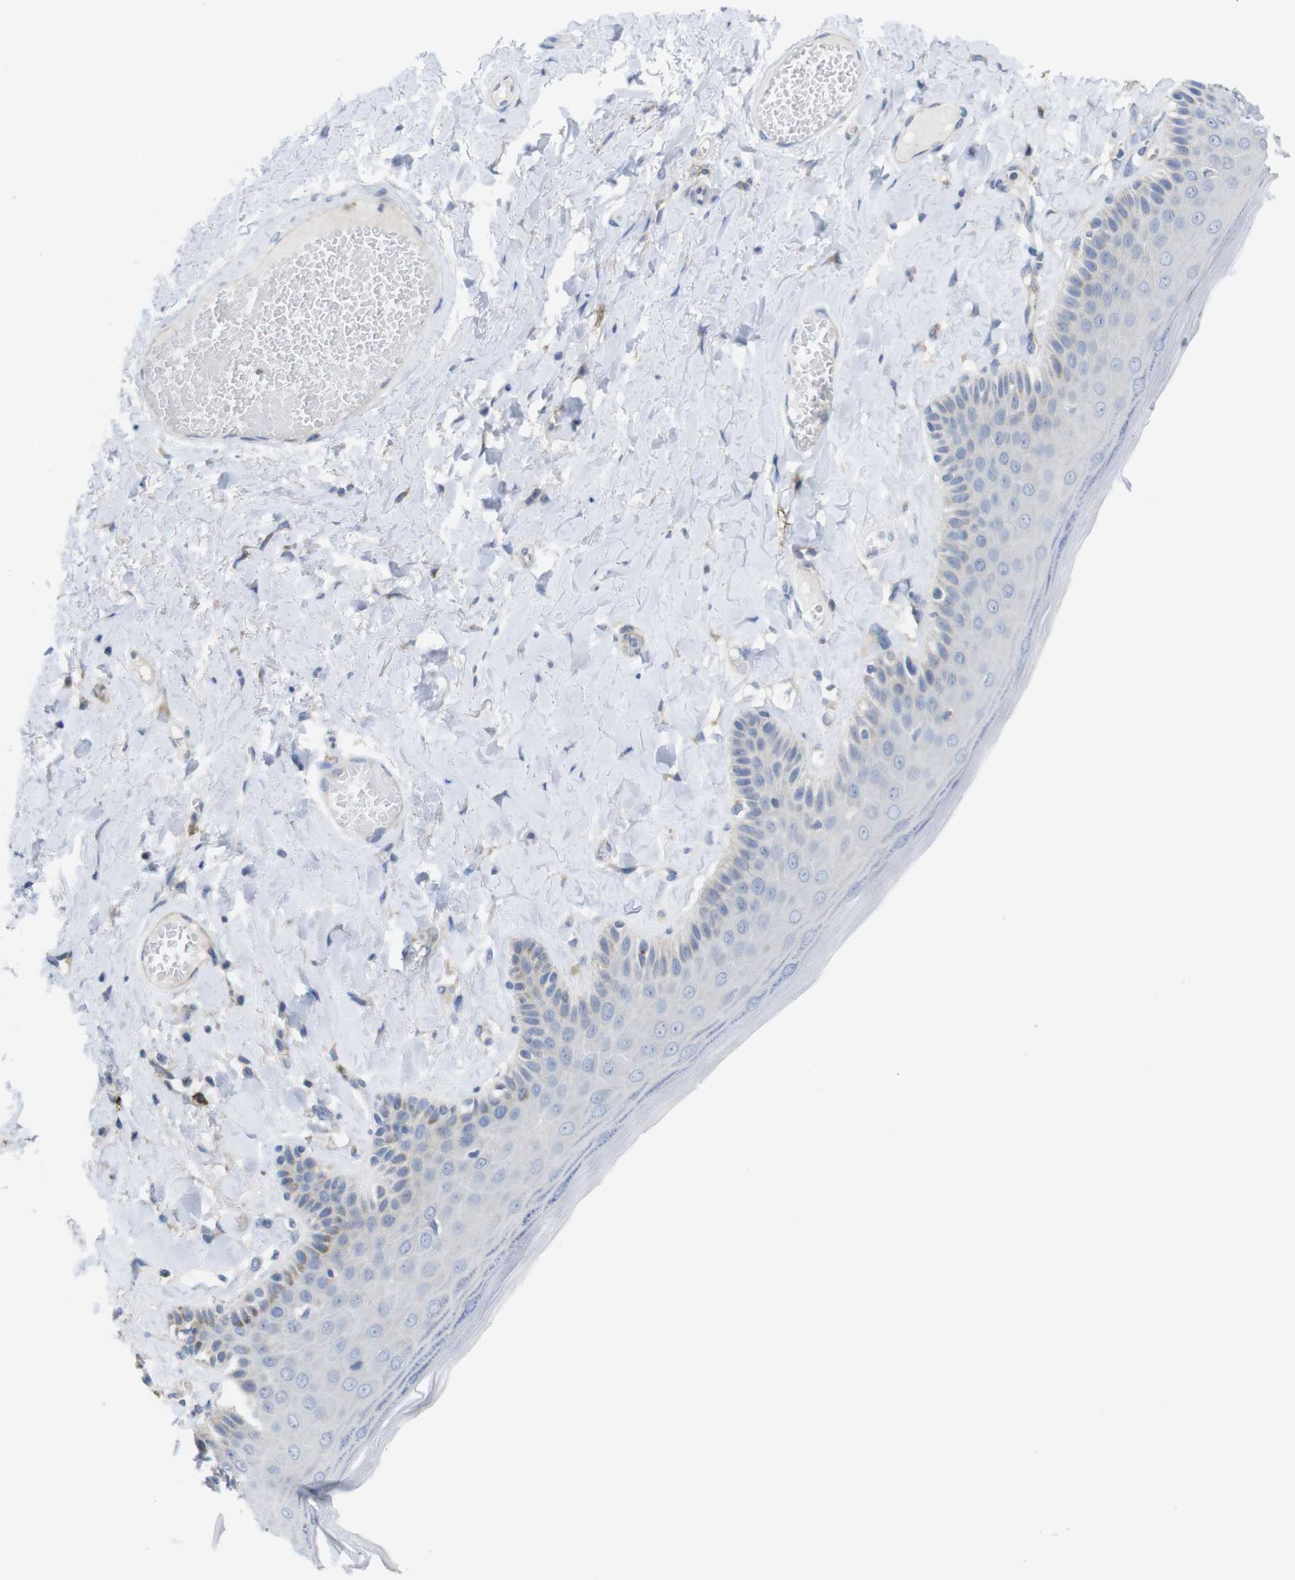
{"staining": {"intensity": "negative", "quantity": "none", "location": "none"}, "tissue": "skin", "cell_type": "Epidermal cells", "image_type": "normal", "snomed": [{"axis": "morphology", "description": "Normal tissue, NOS"}, {"axis": "topography", "description": "Anal"}], "caption": "Epidermal cells show no significant protein expression in unremarkable skin.", "gene": "CCR6", "patient": {"sex": "male", "age": 69}}